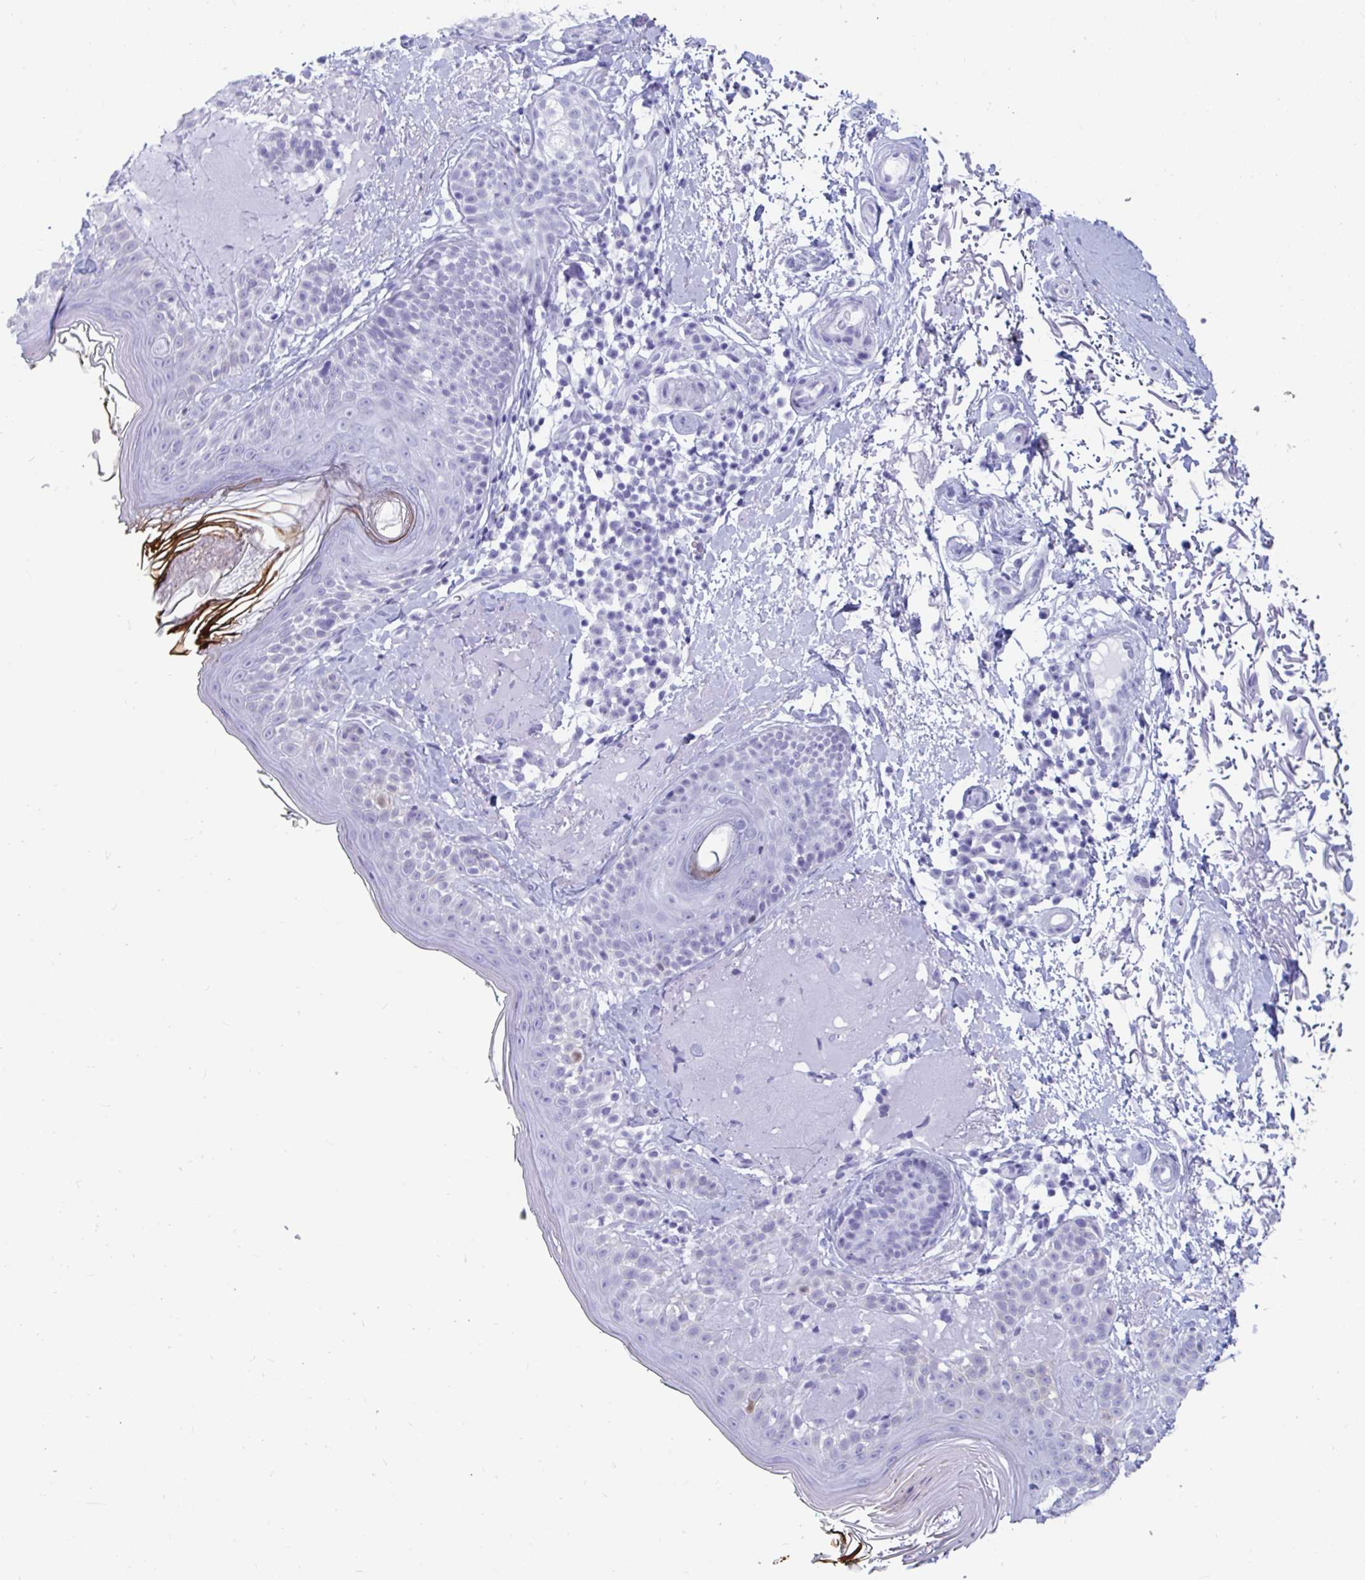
{"staining": {"intensity": "negative", "quantity": "none", "location": "none"}, "tissue": "skin", "cell_type": "Fibroblasts", "image_type": "normal", "snomed": [{"axis": "morphology", "description": "Normal tissue, NOS"}, {"axis": "topography", "description": "Skin"}], "caption": "Benign skin was stained to show a protein in brown. There is no significant staining in fibroblasts. (DAB immunohistochemistry (IHC) with hematoxylin counter stain).", "gene": "GKN2", "patient": {"sex": "male", "age": 73}}